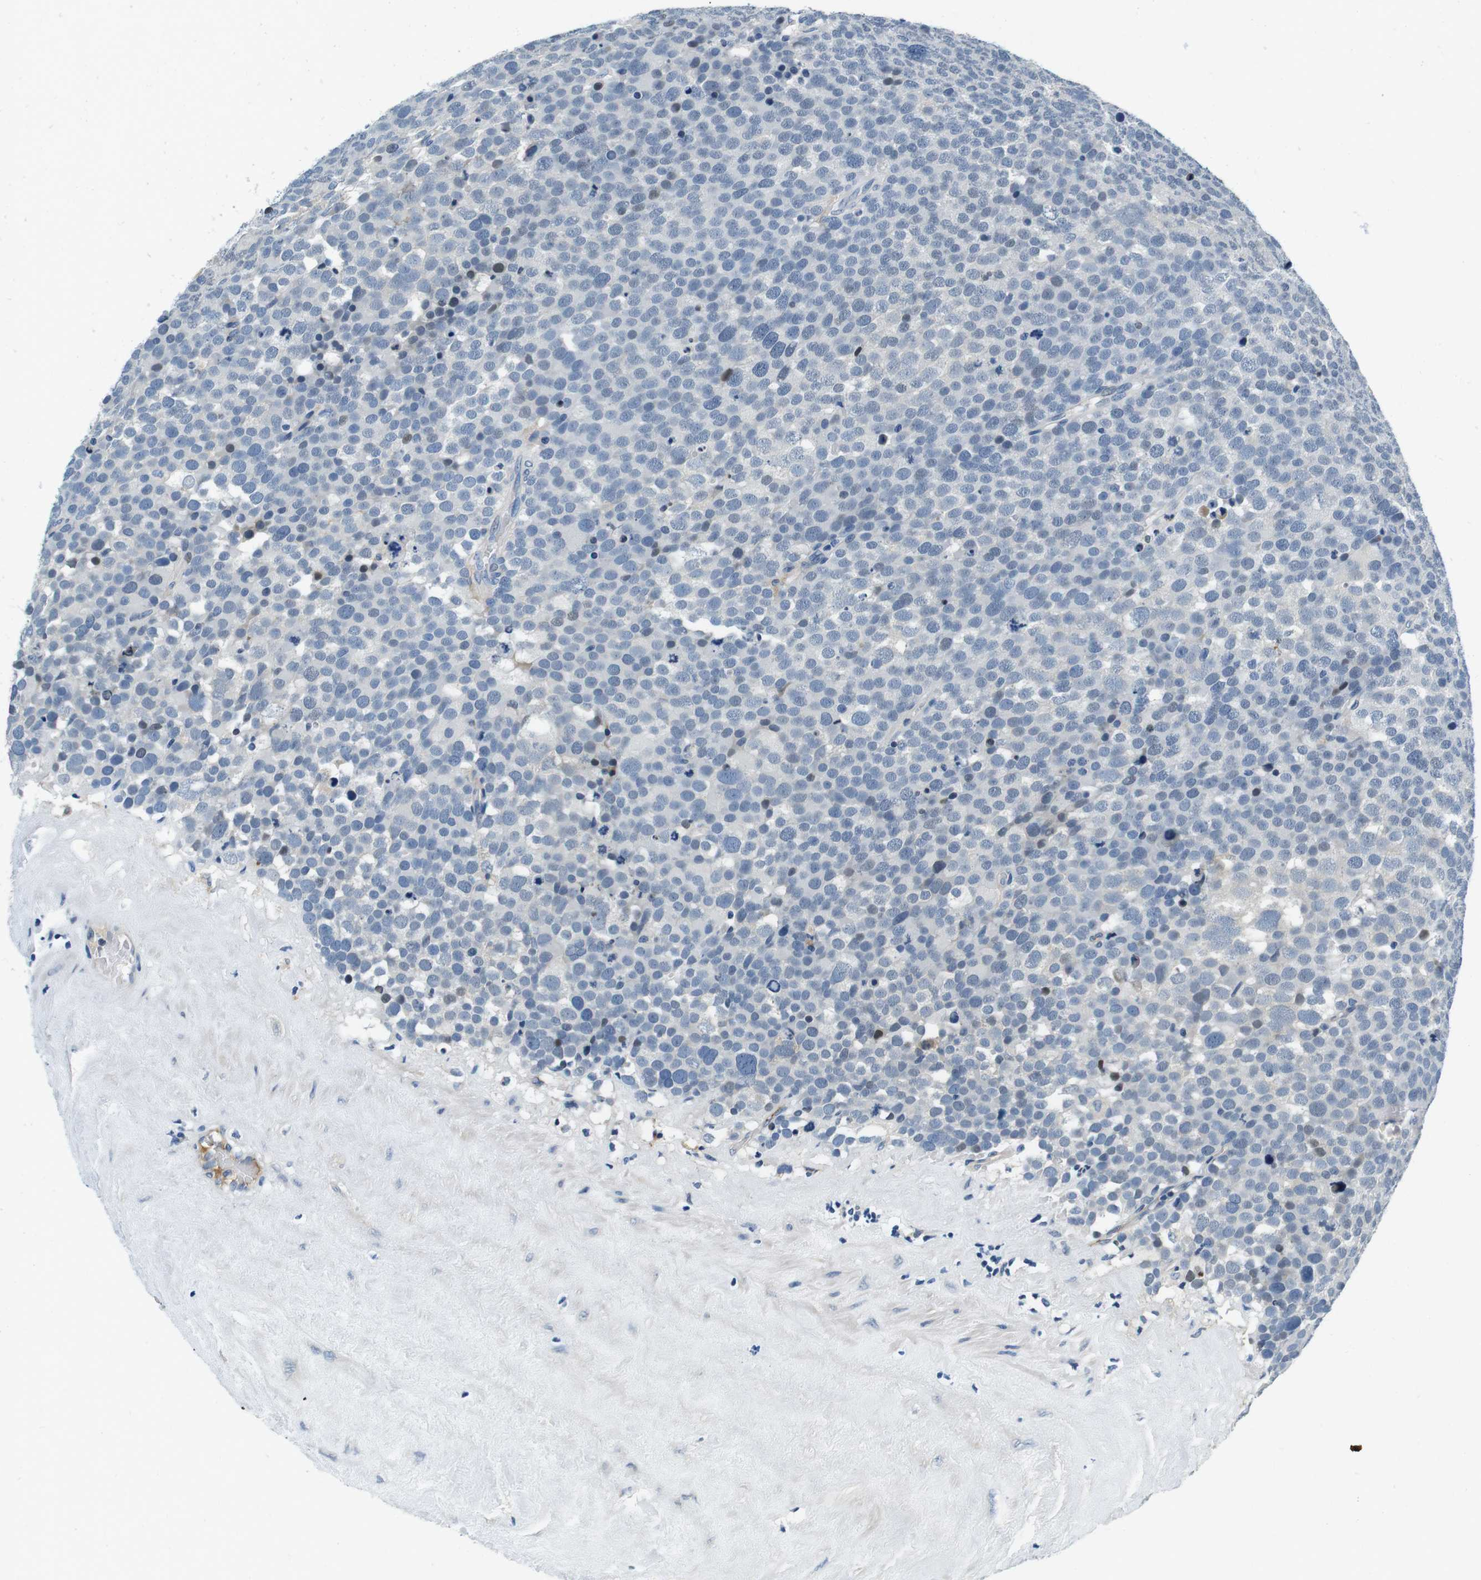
{"staining": {"intensity": "weak", "quantity": "<25%", "location": "nuclear"}, "tissue": "testis cancer", "cell_type": "Tumor cells", "image_type": "cancer", "snomed": [{"axis": "morphology", "description": "Seminoma, NOS"}, {"axis": "topography", "description": "Testis"}], "caption": "Immunohistochemical staining of testis cancer reveals no significant positivity in tumor cells.", "gene": "KCNJ5", "patient": {"sex": "male", "age": 71}}